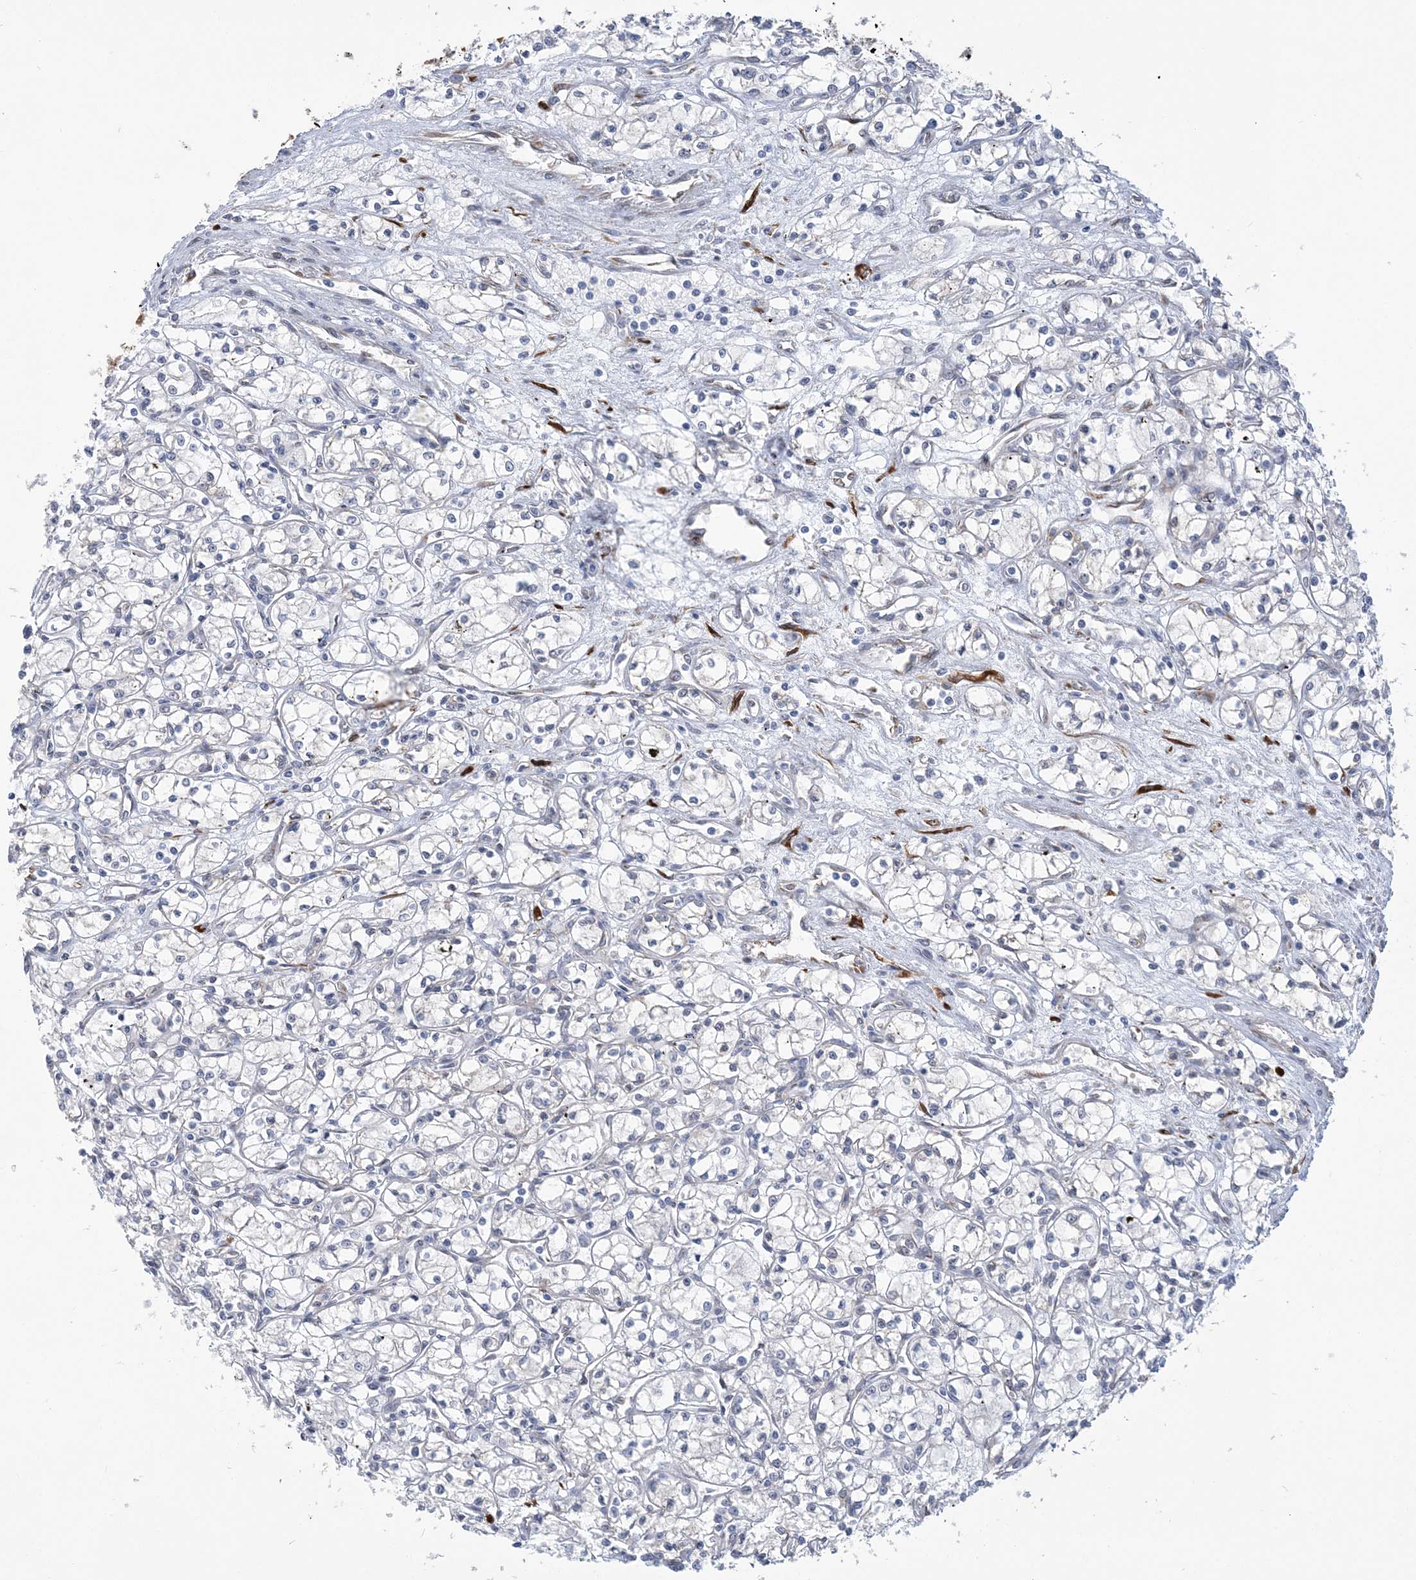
{"staining": {"intensity": "negative", "quantity": "none", "location": "none"}, "tissue": "renal cancer", "cell_type": "Tumor cells", "image_type": "cancer", "snomed": [{"axis": "morphology", "description": "Adenocarcinoma, NOS"}, {"axis": "topography", "description": "Kidney"}], "caption": "DAB immunohistochemical staining of renal cancer exhibits no significant staining in tumor cells.", "gene": "PLEKHG4B", "patient": {"sex": "male", "age": 59}}